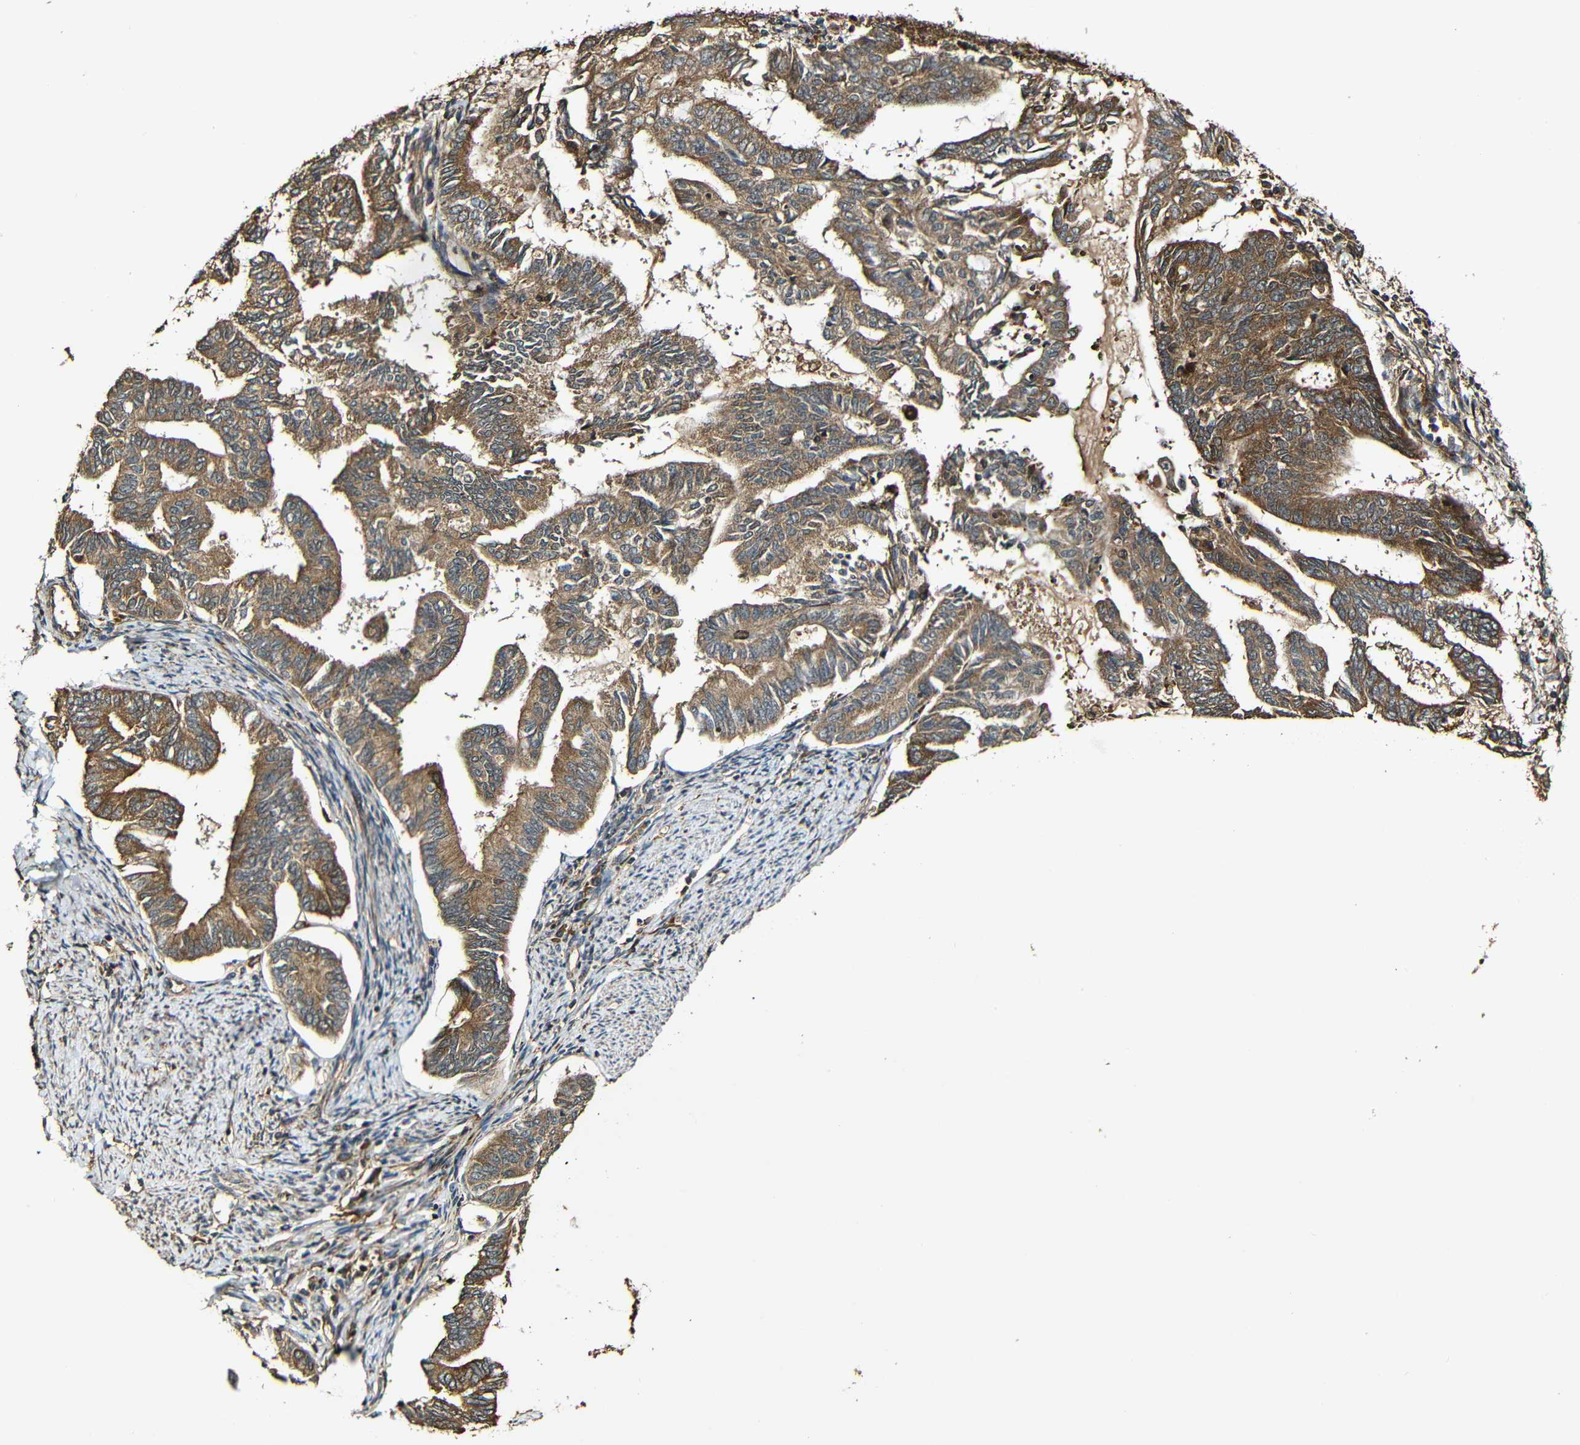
{"staining": {"intensity": "moderate", "quantity": ">75%", "location": "cytoplasmic/membranous"}, "tissue": "endometrial cancer", "cell_type": "Tumor cells", "image_type": "cancer", "snomed": [{"axis": "morphology", "description": "Adenocarcinoma, NOS"}, {"axis": "topography", "description": "Endometrium"}], "caption": "Endometrial adenocarcinoma stained with a brown dye shows moderate cytoplasmic/membranous positive staining in about >75% of tumor cells.", "gene": "CASP8", "patient": {"sex": "female", "age": 86}}